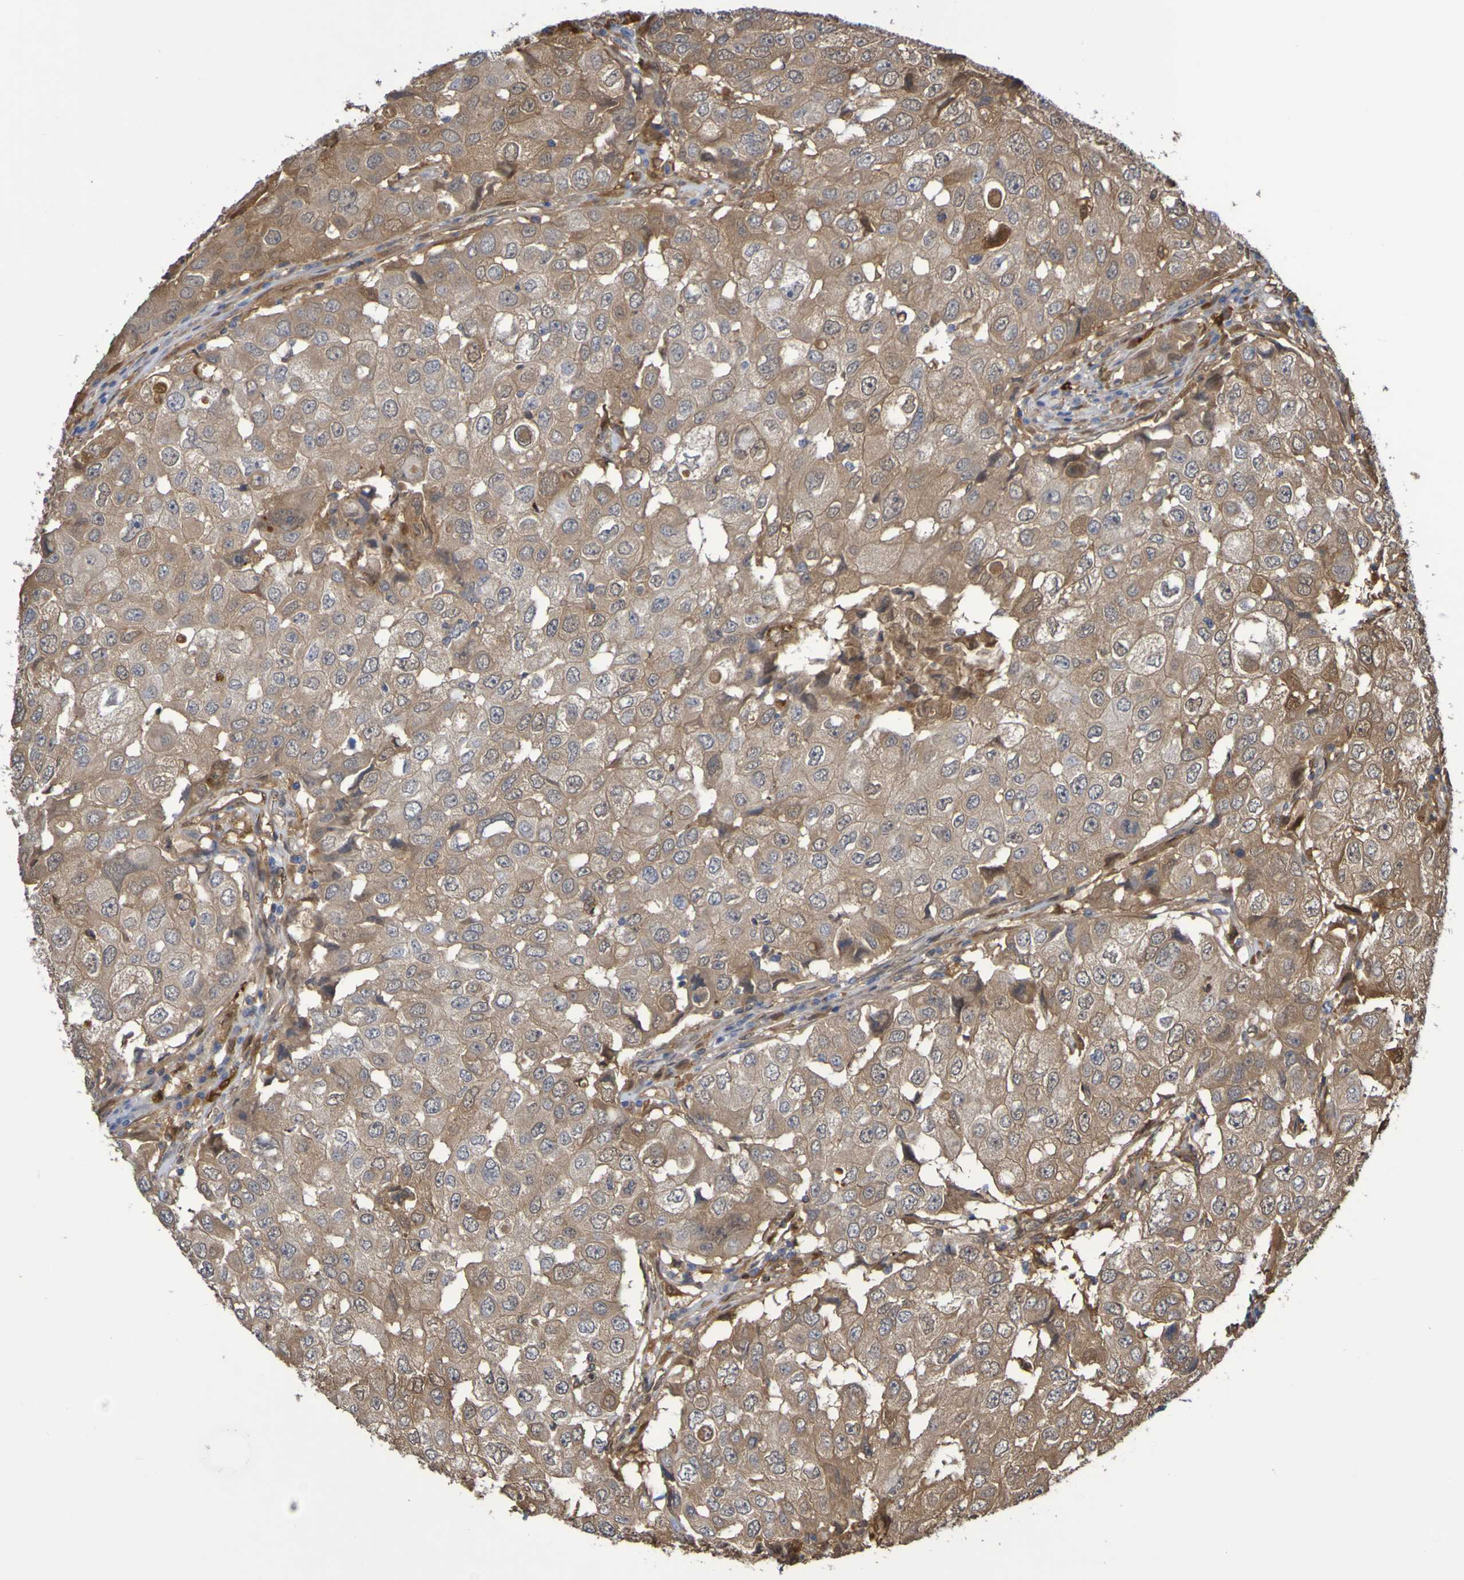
{"staining": {"intensity": "moderate", "quantity": ">75%", "location": "cytoplasmic/membranous"}, "tissue": "breast cancer", "cell_type": "Tumor cells", "image_type": "cancer", "snomed": [{"axis": "morphology", "description": "Duct carcinoma"}, {"axis": "topography", "description": "Breast"}], "caption": "DAB immunohistochemical staining of human breast cancer shows moderate cytoplasmic/membranous protein expression in approximately >75% of tumor cells. (IHC, brightfield microscopy, high magnification).", "gene": "SERPINB6", "patient": {"sex": "female", "age": 27}}